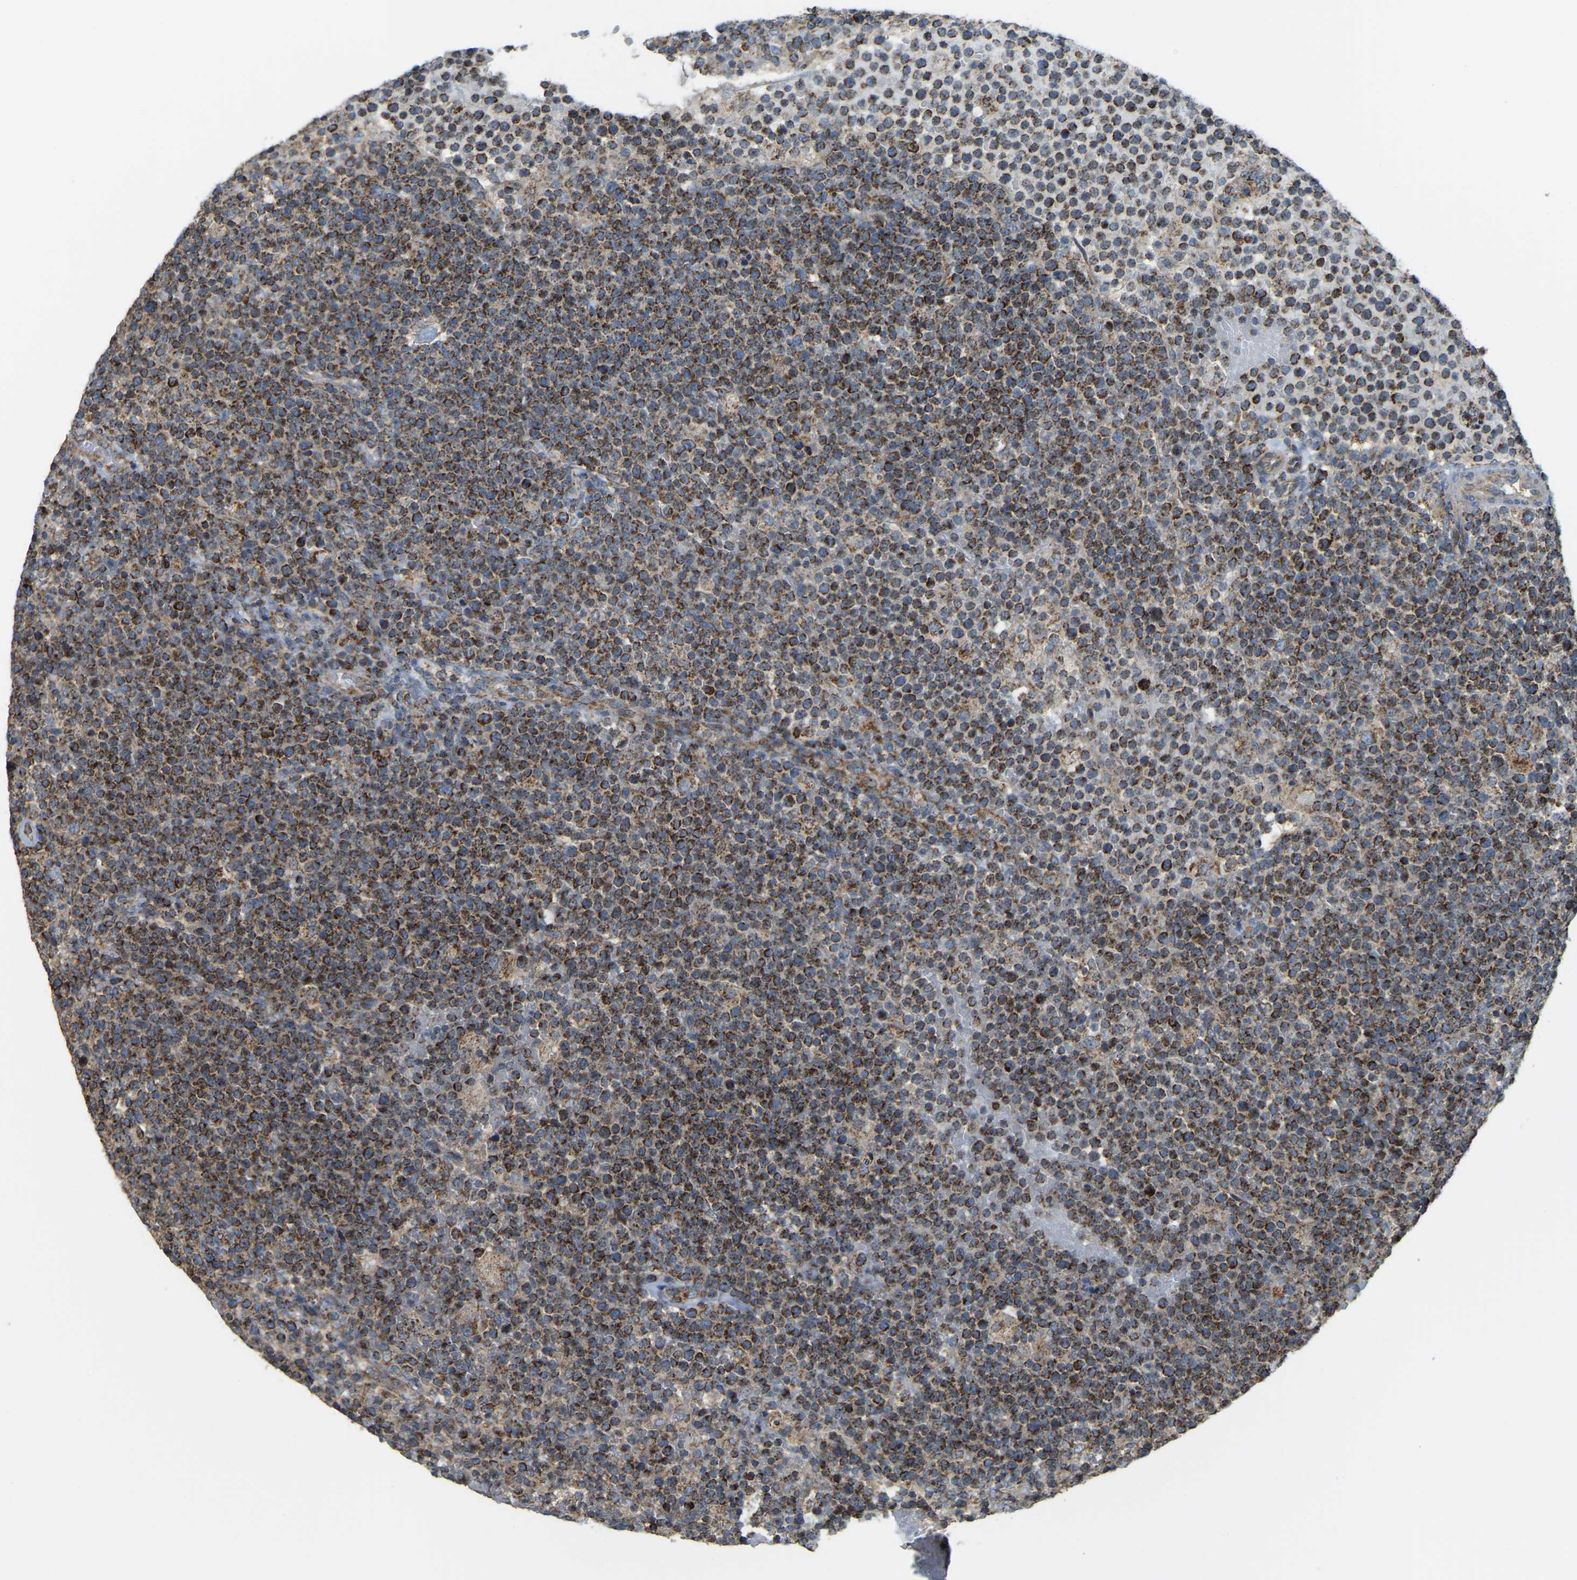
{"staining": {"intensity": "strong", "quantity": ">75%", "location": "cytoplasmic/membranous"}, "tissue": "lymphoma", "cell_type": "Tumor cells", "image_type": "cancer", "snomed": [{"axis": "morphology", "description": "Malignant lymphoma, non-Hodgkin's type, High grade"}, {"axis": "topography", "description": "Lymph node"}], "caption": "IHC micrograph of neoplastic tissue: lymphoma stained using IHC demonstrates high levels of strong protein expression localized specifically in the cytoplasmic/membranous of tumor cells, appearing as a cytoplasmic/membranous brown color.", "gene": "PSMD7", "patient": {"sex": "male", "age": 61}}